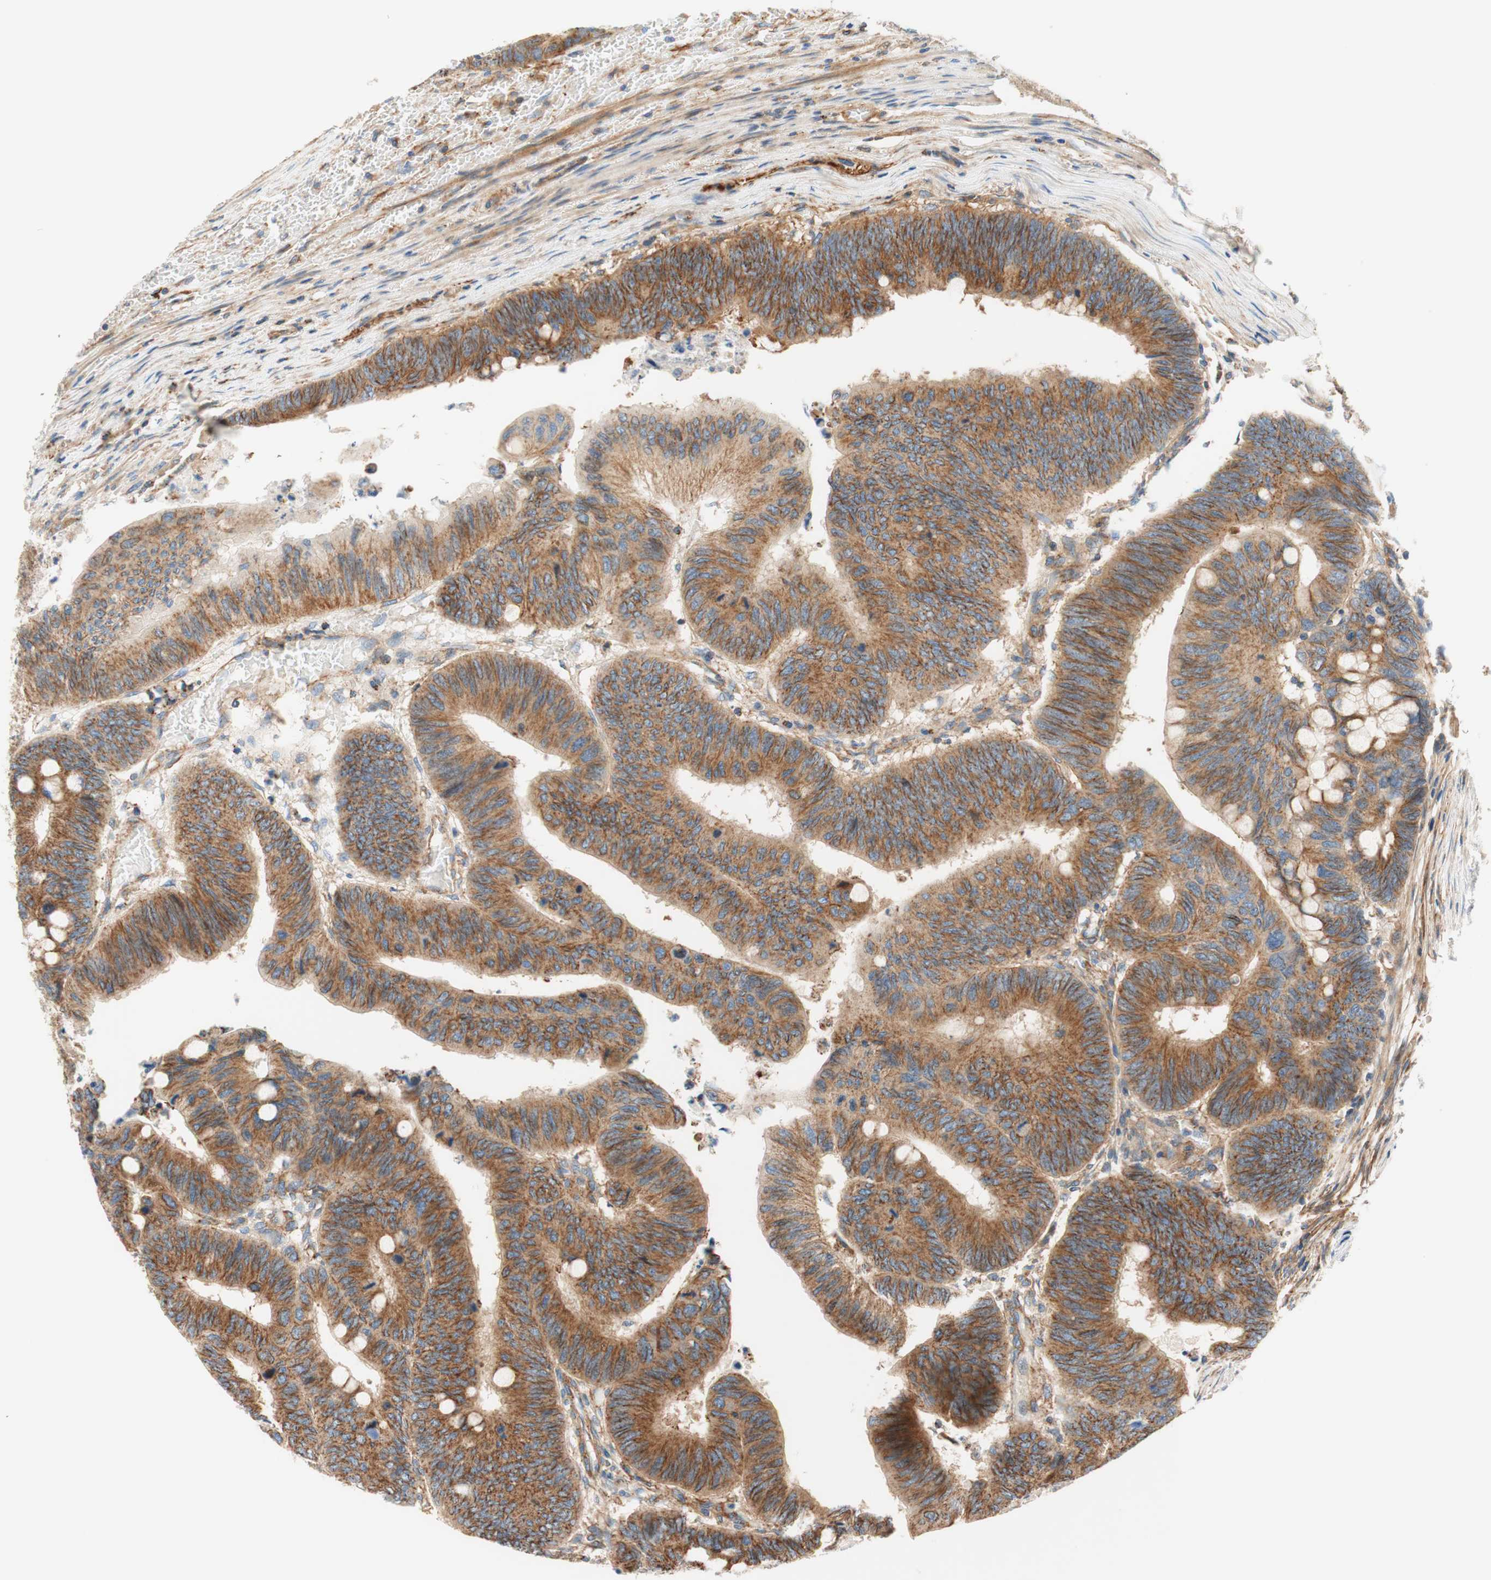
{"staining": {"intensity": "moderate", "quantity": ">75%", "location": "cytoplasmic/membranous"}, "tissue": "colorectal cancer", "cell_type": "Tumor cells", "image_type": "cancer", "snomed": [{"axis": "morphology", "description": "Normal tissue, NOS"}, {"axis": "morphology", "description": "Adenocarcinoma, NOS"}, {"axis": "topography", "description": "Rectum"}, {"axis": "topography", "description": "Peripheral nerve tissue"}], "caption": "Tumor cells exhibit moderate cytoplasmic/membranous staining in about >75% of cells in adenocarcinoma (colorectal). (DAB (3,3'-diaminobenzidine) IHC, brown staining for protein, blue staining for nuclei).", "gene": "VPS26A", "patient": {"sex": "male", "age": 92}}